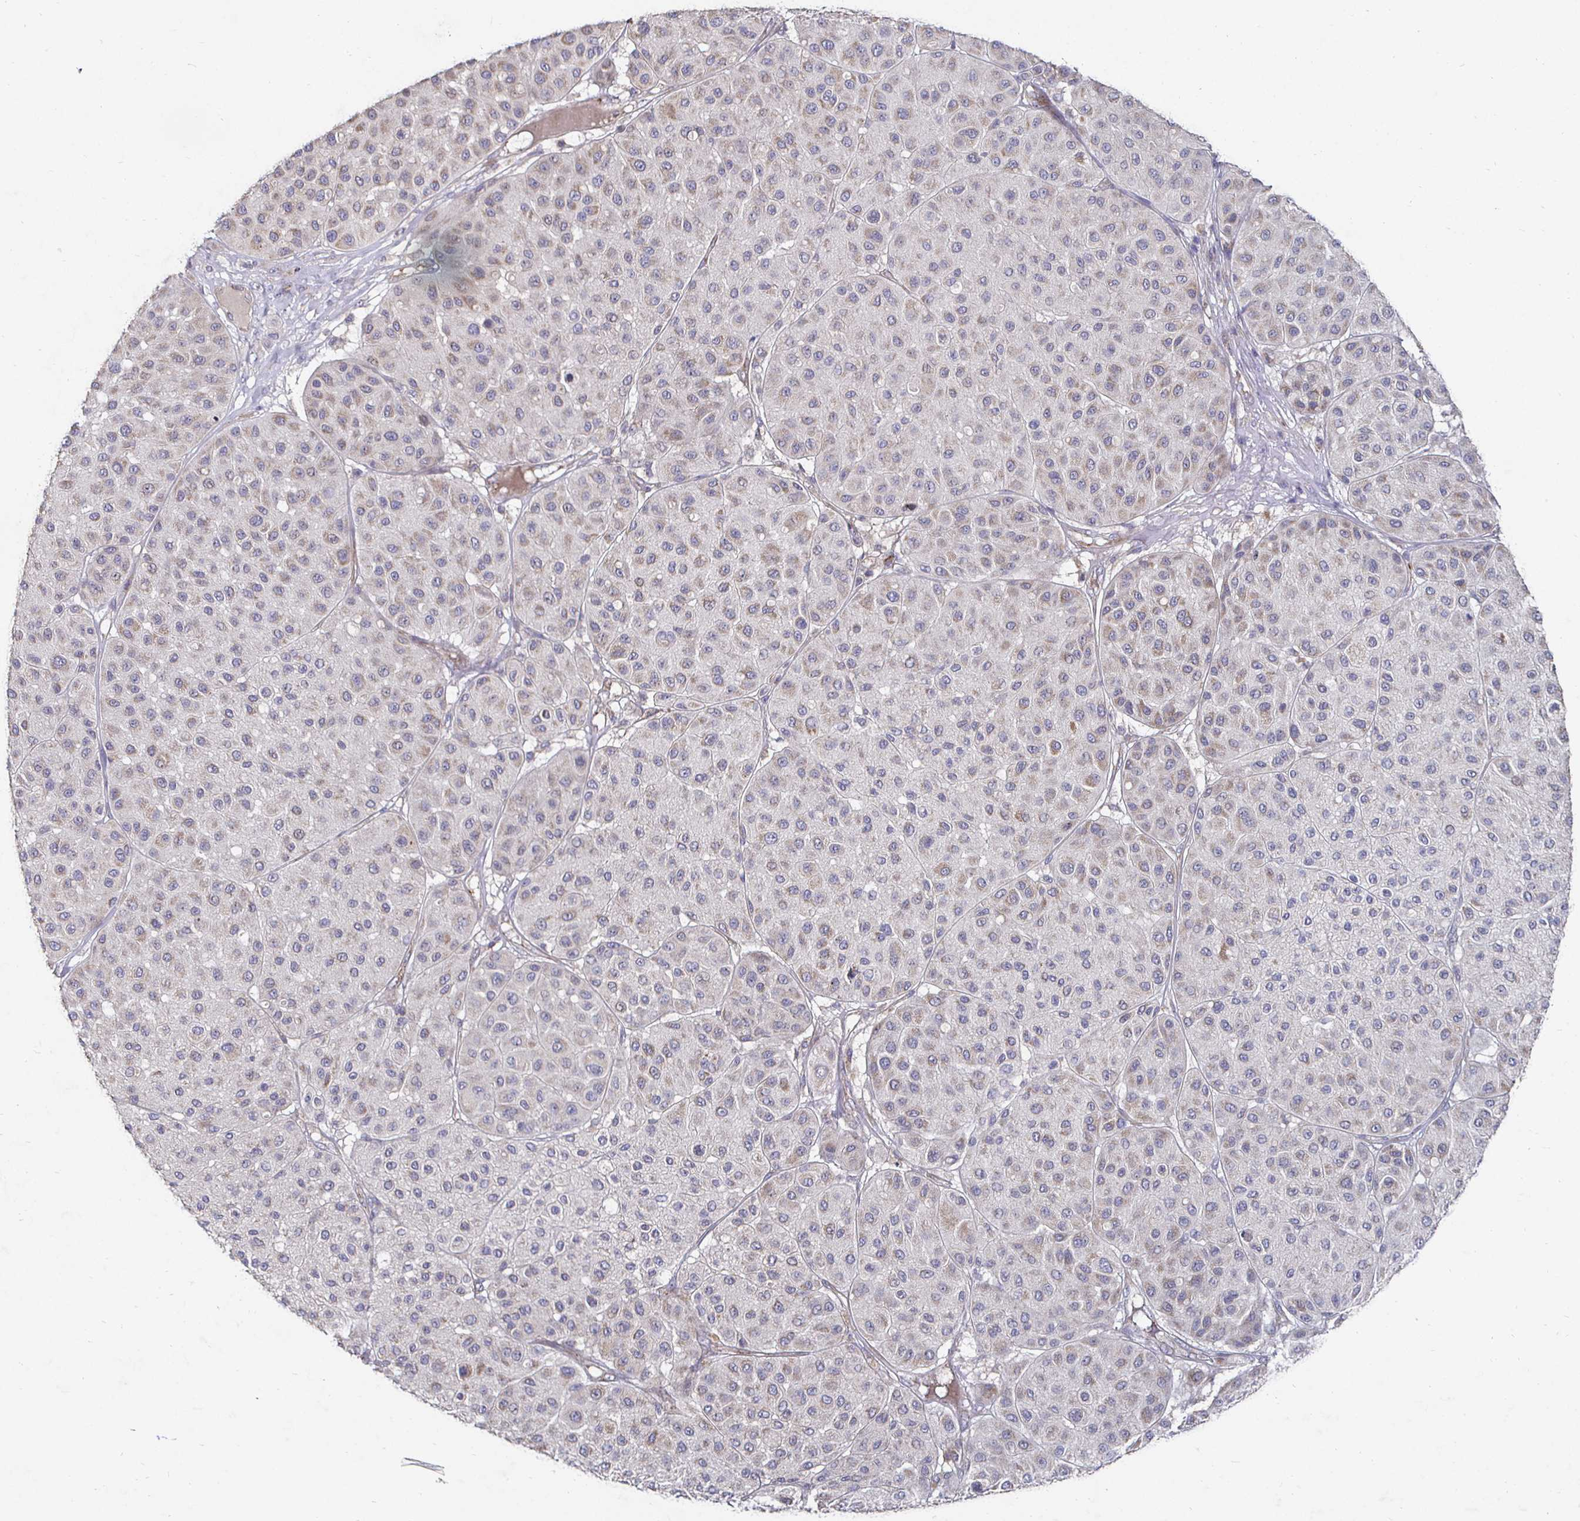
{"staining": {"intensity": "weak", "quantity": "25%-75%", "location": "cytoplasmic/membranous"}, "tissue": "melanoma", "cell_type": "Tumor cells", "image_type": "cancer", "snomed": [{"axis": "morphology", "description": "Malignant melanoma, Metastatic site"}, {"axis": "topography", "description": "Smooth muscle"}], "caption": "Tumor cells reveal low levels of weak cytoplasmic/membranous positivity in about 25%-75% of cells in human melanoma.", "gene": "NRSN1", "patient": {"sex": "male", "age": 41}}